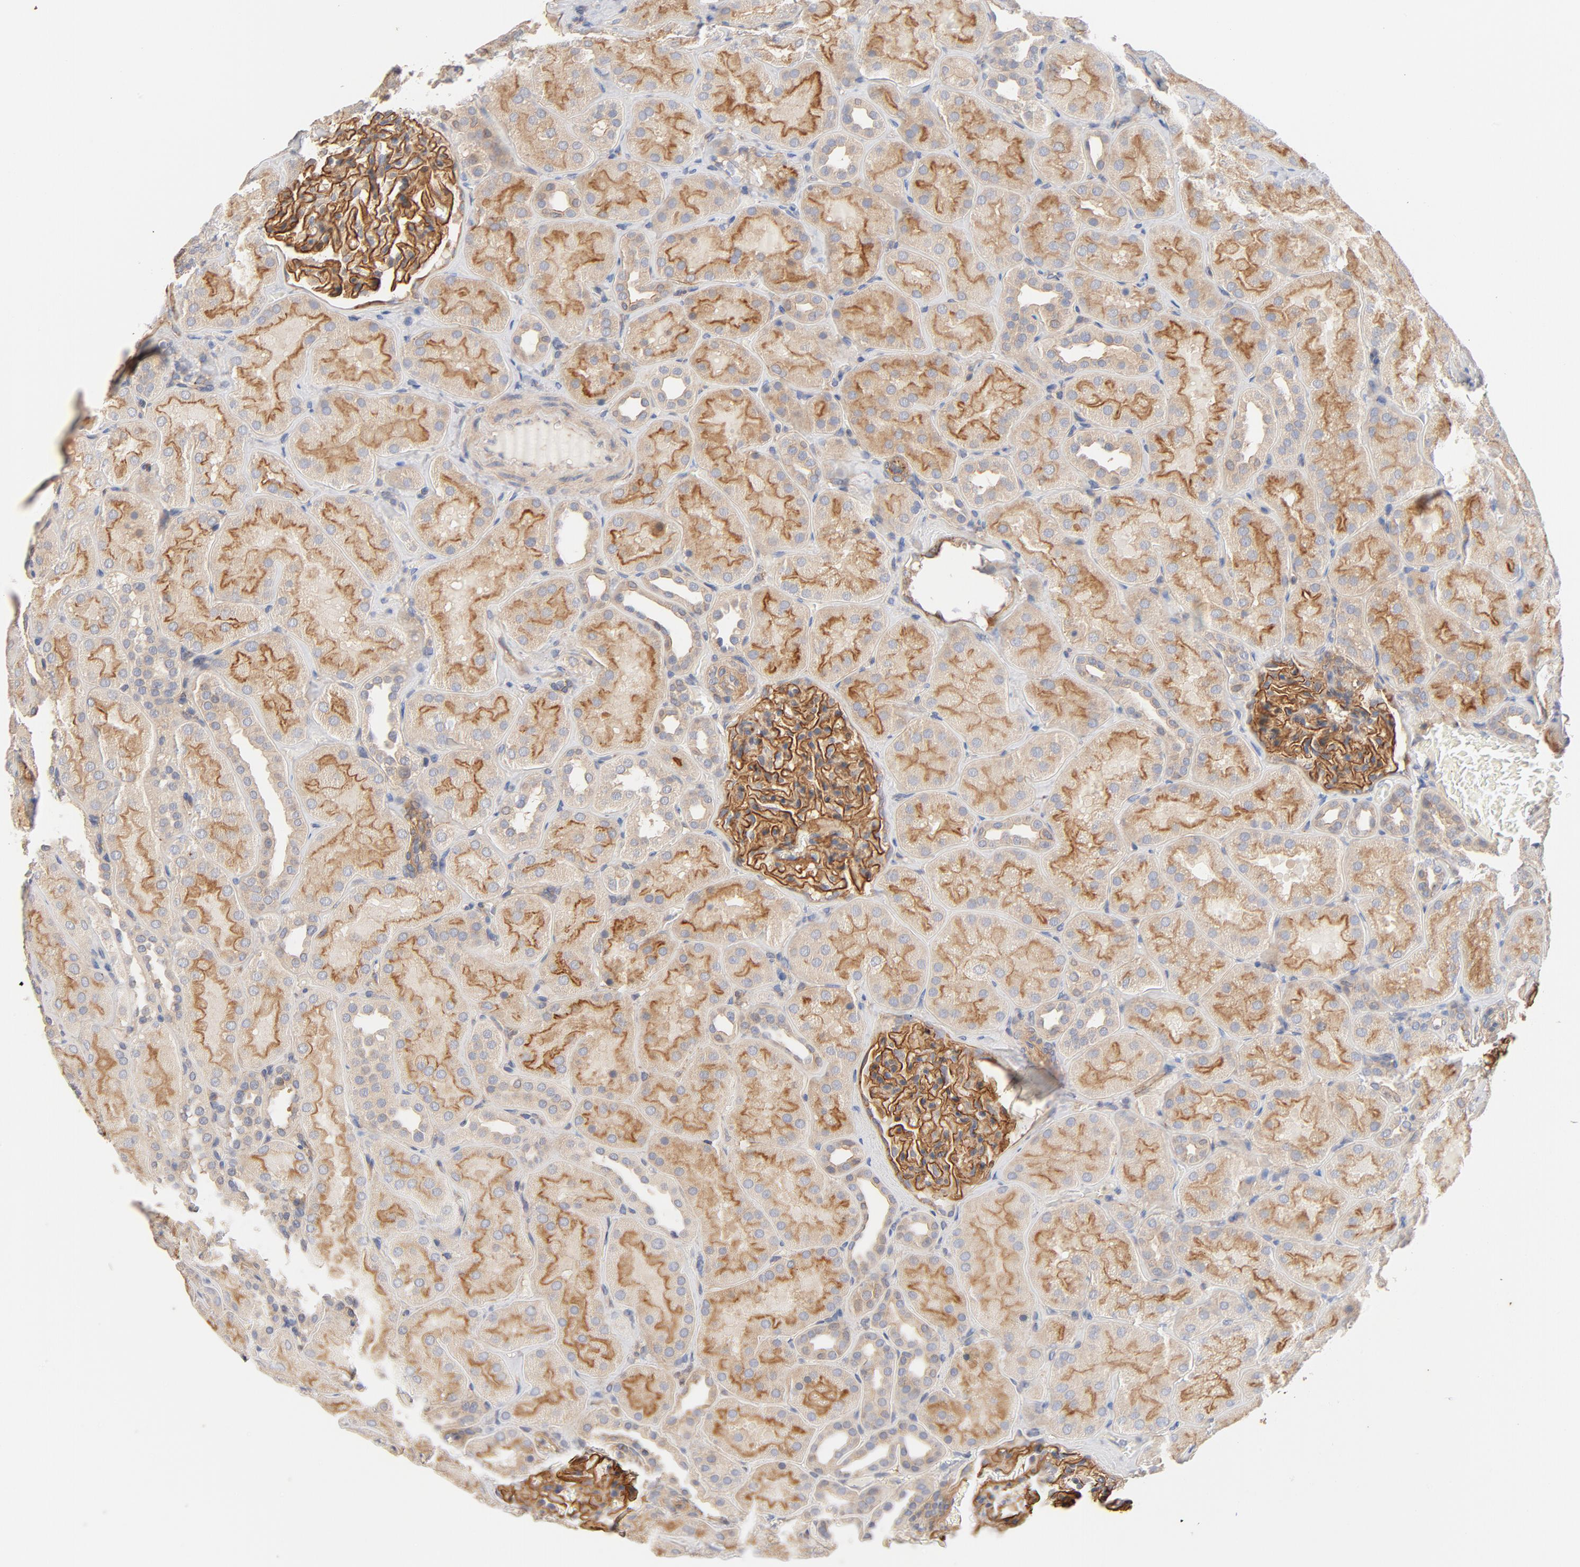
{"staining": {"intensity": "strong", "quantity": ">75%", "location": "cytoplasmic/membranous"}, "tissue": "kidney", "cell_type": "Cells in glomeruli", "image_type": "normal", "snomed": [{"axis": "morphology", "description": "Normal tissue, NOS"}, {"axis": "topography", "description": "Kidney"}], "caption": "IHC of unremarkable kidney reveals high levels of strong cytoplasmic/membranous expression in about >75% of cells in glomeruli.", "gene": "STRN3", "patient": {"sex": "male", "age": 28}}